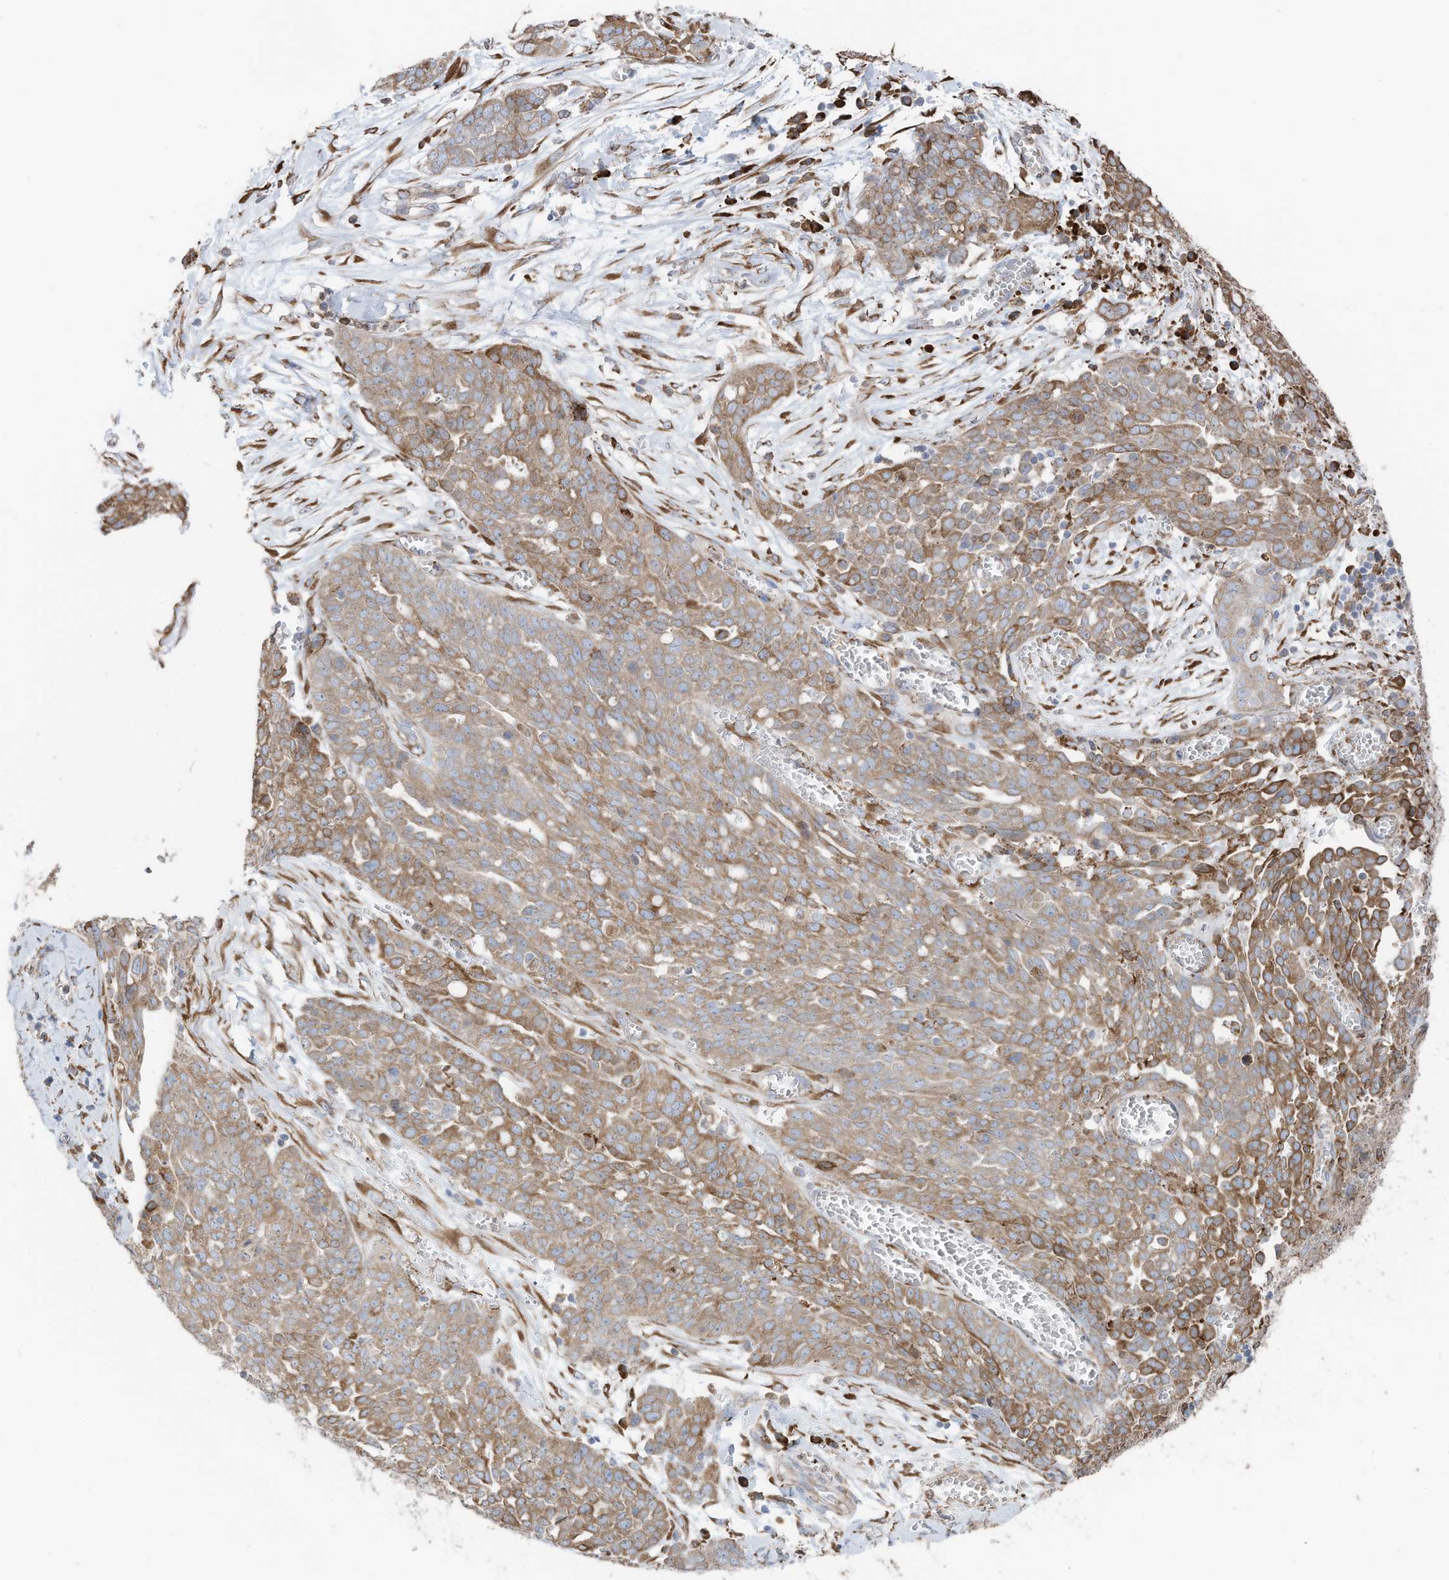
{"staining": {"intensity": "moderate", "quantity": ">75%", "location": "cytoplasmic/membranous"}, "tissue": "ovarian cancer", "cell_type": "Tumor cells", "image_type": "cancer", "snomed": [{"axis": "morphology", "description": "Cystadenocarcinoma, serous, NOS"}, {"axis": "topography", "description": "Soft tissue"}, {"axis": "topography", "description": "Ovary"}], "caption": "Ovarian cancer stained for a protein (brown) reveals moderate cytoplasmic/membranous positive staining in approximately >75% of tumor cells.", "gene": "ZNF354C", "patient": {"sex": "female", "age": 57}}